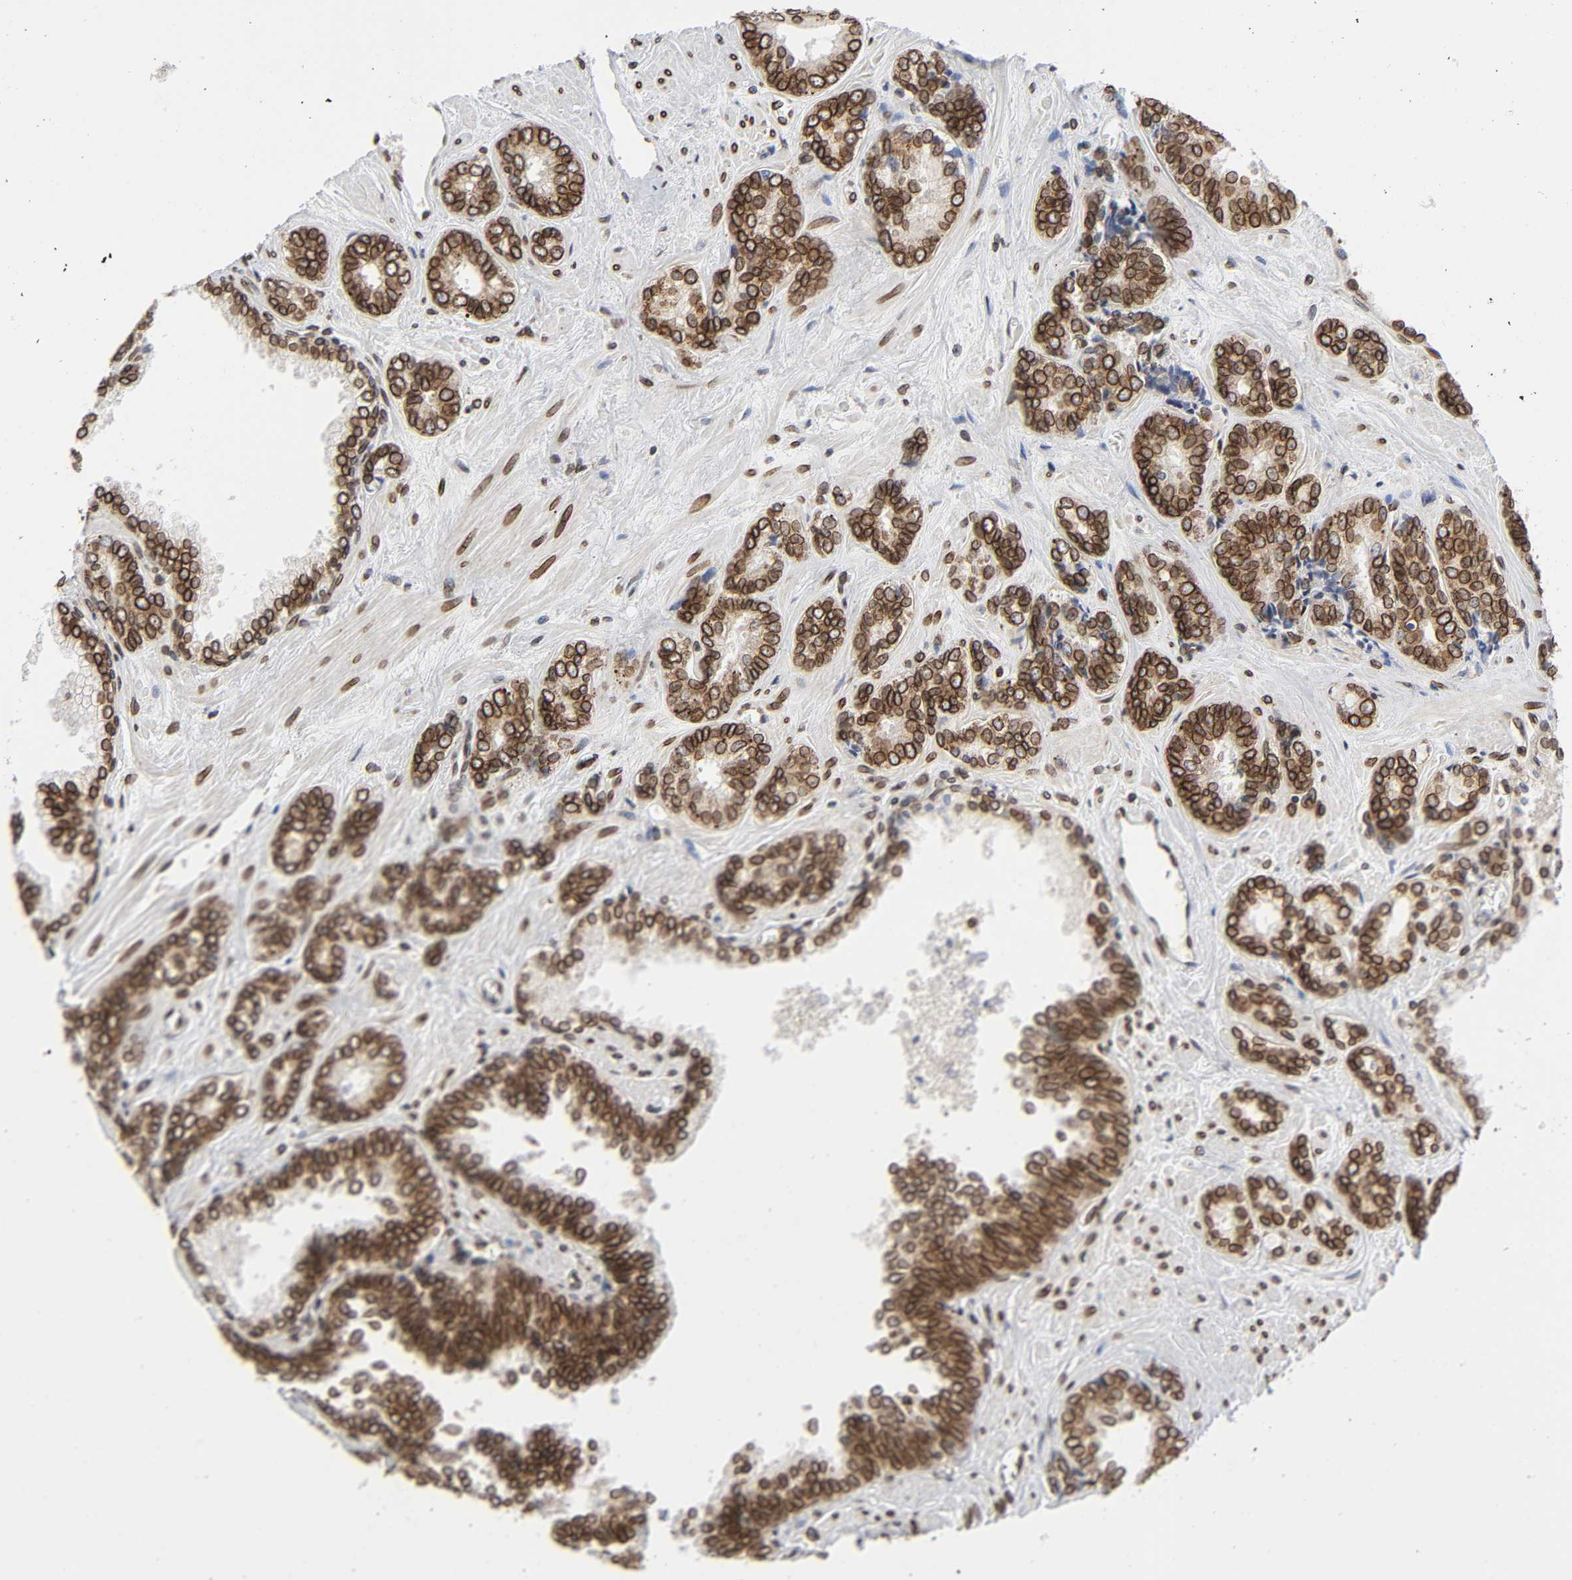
{"staining": {"intensity": "strong", "quantity": ">75%", "location": "cytoplasmic/membranous,nuclear"}, "tissue": "prostate cancer", "cell_type": "Tumor cells", "image_type": "cancer", "snomed": [{"axis": "morphology", "description": "Adenocarcinoma, High grade"}, {"axis": "topography", "description": "Prostate"}], "caption": "Tumor cells reveal strong cytoplasmic/membranous and nuclear staining in about >75% of cells in high-grade adenocarcinoma (prostate).", "gene": "RANGAP1", "patient": {"sex": "male", "age": 67}}